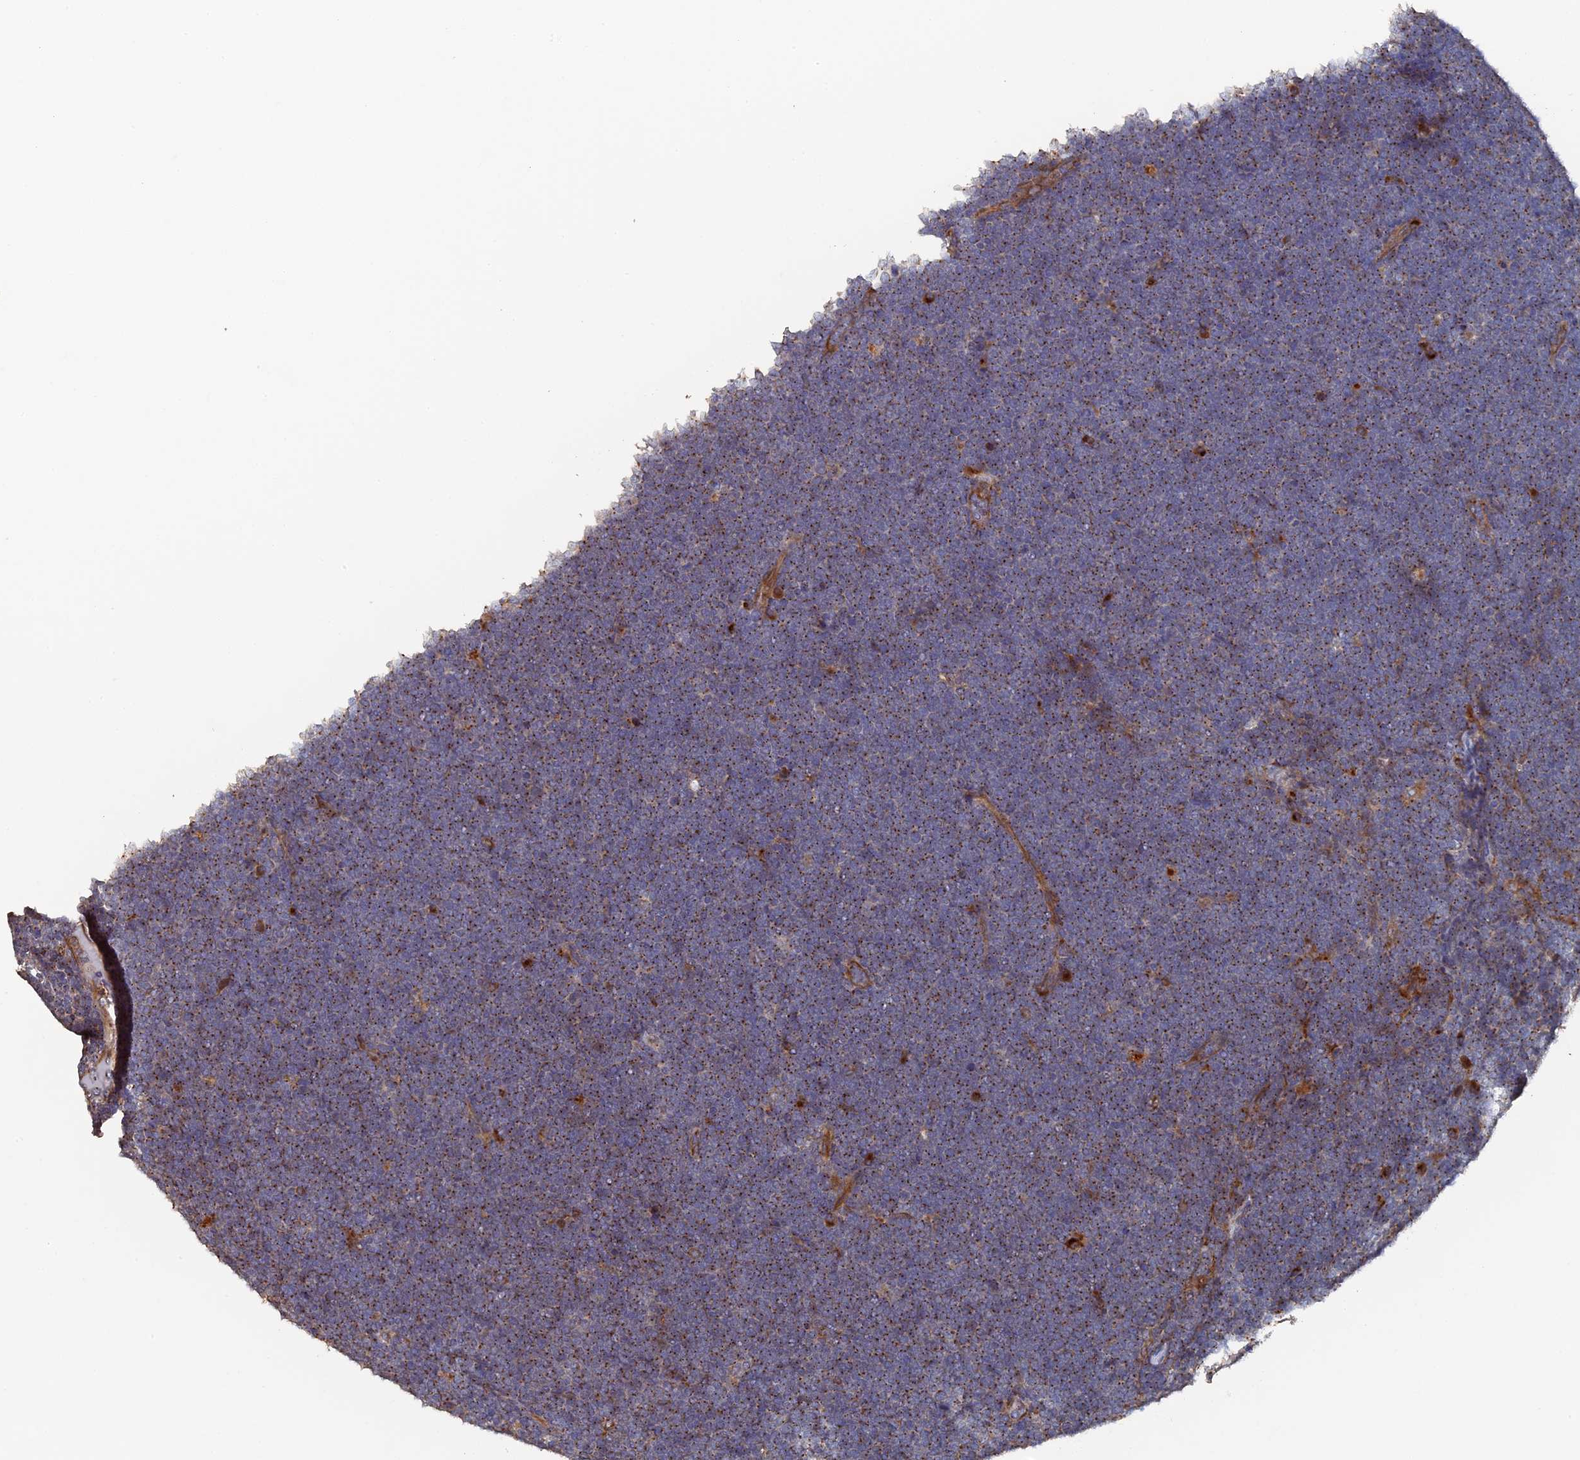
{"staining": {"intensity": "moderate", "quantity": ">75%", "location": "cytoplasmic/membranous"}, "tissue": "lymphoma", "cell_type": "Tumor cells", "image_type": "cancer", "snomed": [{"axis": "morphology", "description": "Malignant lymphoma, non-Hodgkin's type, High grade"}, {"axis": "topography", "description": "Lymph node"}], "caption": "Brown immunohistochemical staining in high-grade malignant lymphoma, non-Hodgkin's type shows moderate cytoplasmic/membranous expression in approximately >75% of tumor cells. The protein of interest is stained brown, and the nuclei are stained in blue (DAB (3,3'-diaminobenzidine) IHC with brightfield microscopy, high magnification).", "gene": "VPS37C", "patient": {"sex": "male", "age": 13}}